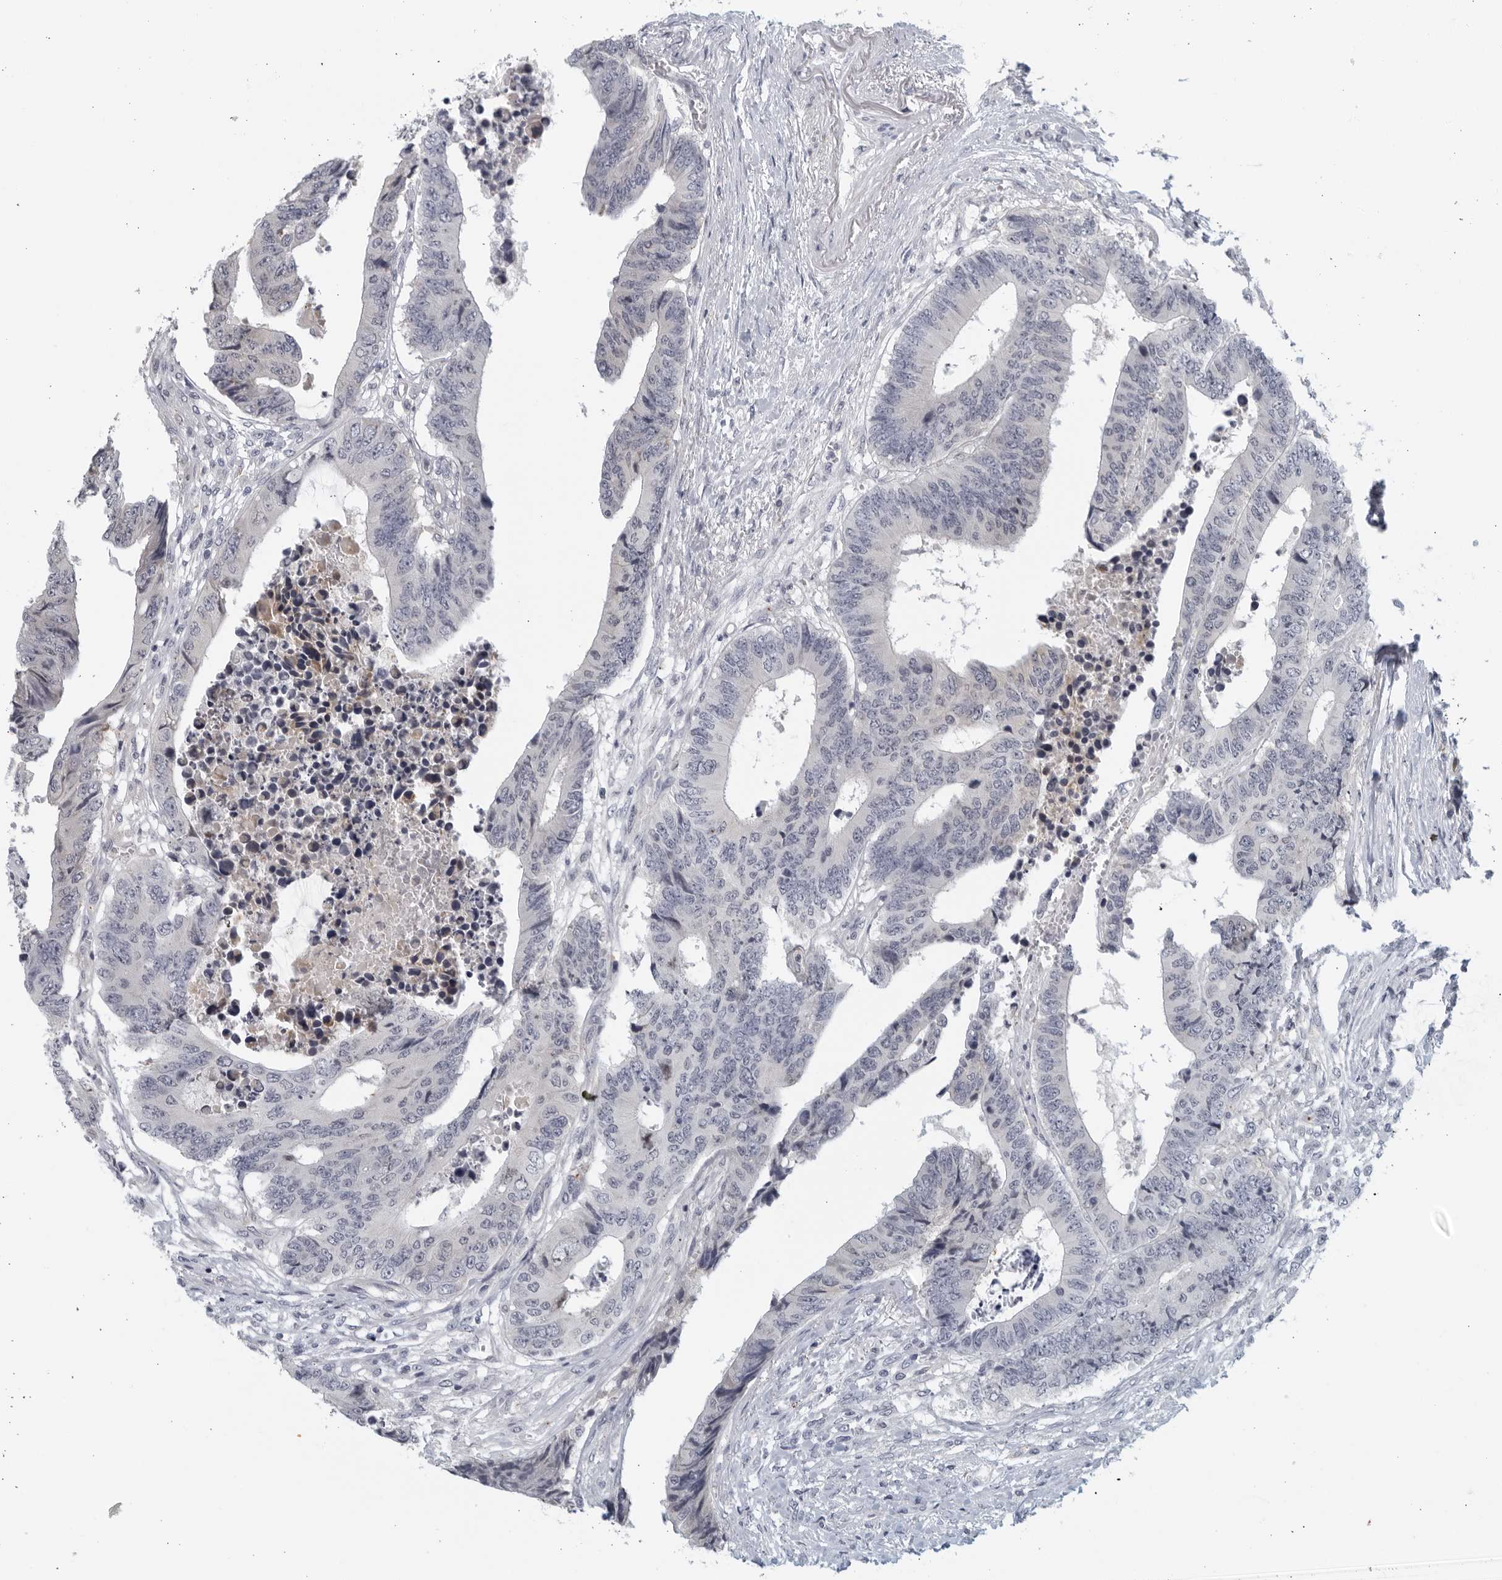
{"staining": {"intensity": "negative", "quantity": "none", "location": "none"}, "tissue": "colorectal cancer", "cell_type": "Tumor cells", "image_type": "cancer", "snomed": [{"axis": "morphology", "description": "Adenocarcinoma, NOS"}, {"axis": "topography", "description": "Rectum"}], "caption": "IHC photomicrograph of neoplastic tissue: human colorectal adenocarcinoma stained with DAB (3,3'-diaminobenzidine) reveals no significant protein staining in tumor cells. (DAB immunohistochemistry with hematoxylin counter stain).", "gene": "MATN1", "patient": {"sex": "male", "age": 84}}